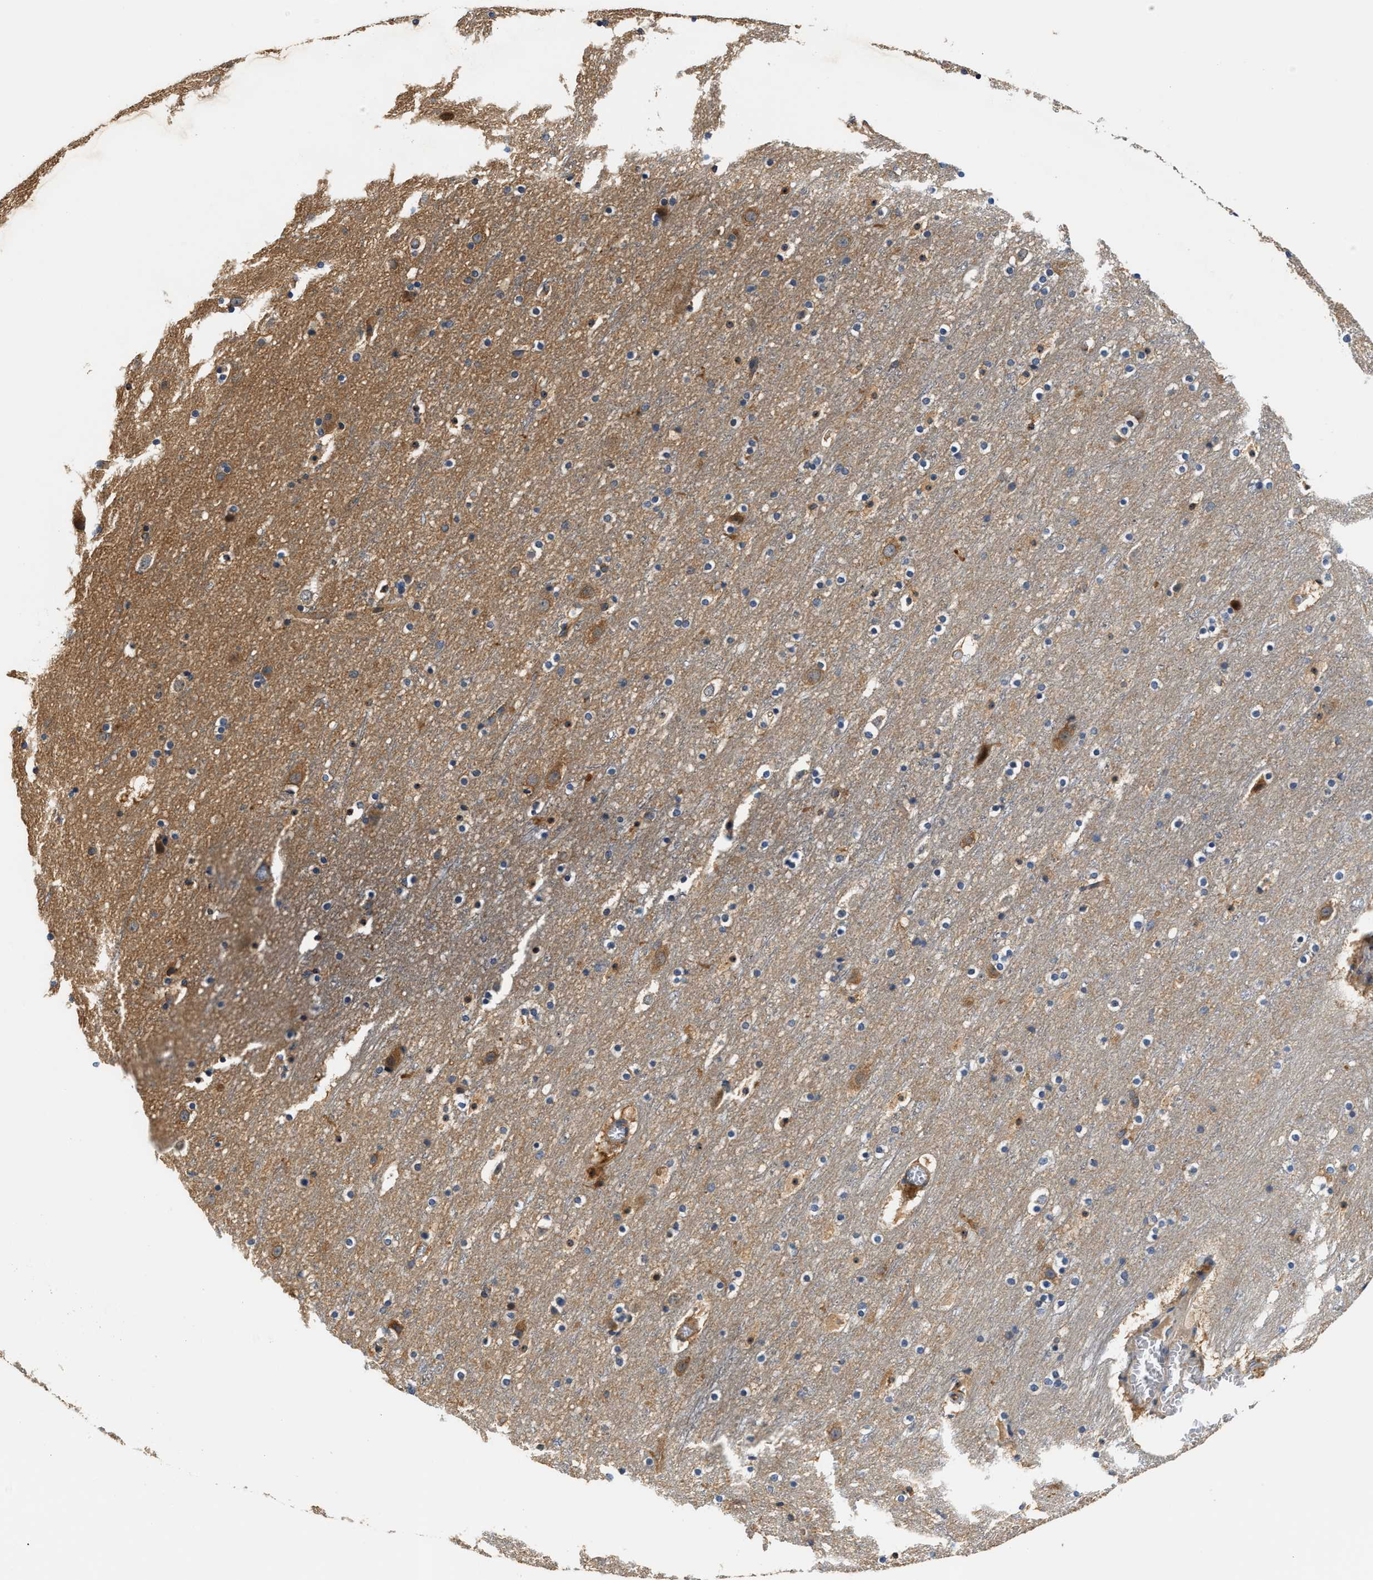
{"staining": {"intensity": "weak", "quantity": "25%-75%", "location": "cytoplasmic/membranous"}, "tissue": "cerebral cortex", "cell_type": "Endothelial cells", "image_type": "normal", "snomed": [{"axis": "morphology", "description": "Normal tissue, NOS"}, {"axis": "topography", "description": "Cerebral cortex"}], "caption": "Immunohistochemistry (IHC) image of unremarkable human cerebral cortex stained for a protein (brown), which displays low levels of weak cytoplasmic/membranous staining in about 25%-75% of endothelial cells.", "gene": "TEX2", "patient": {"sex": "male", "age": 45}}